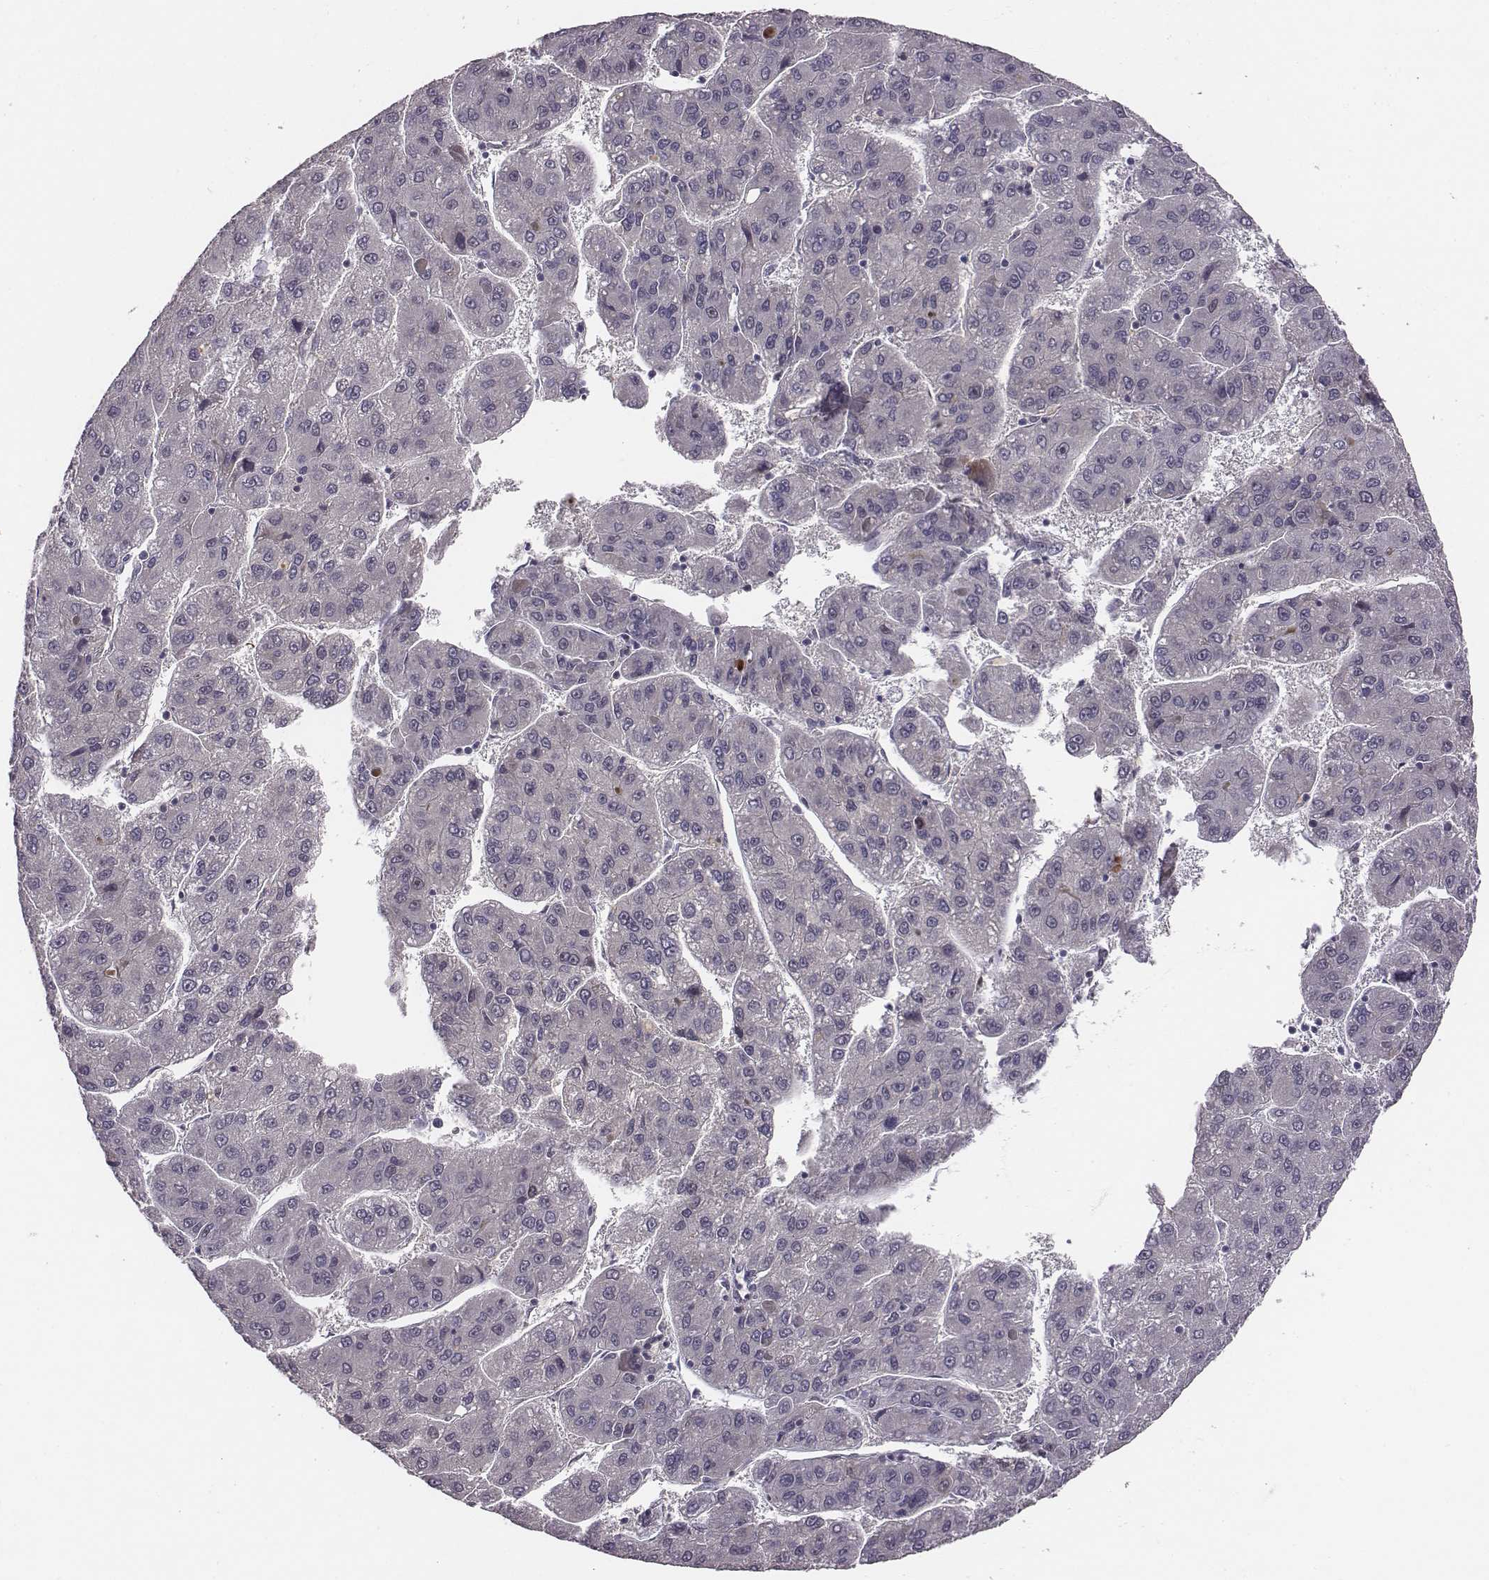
{"staining": {"intensity": "negative", "quantity": "none", "location": "none"}, "tissue": "liver cancer", "cell_type": "Tumor cells", "image_type": "cancer", "snomed": [{"axis": "morphology", "description": "Carcinoma, Hepatocellular, NOS"}, {"axis": "topography", "description": "Liver"}], "caption": "Photomicrograph shows no significant protein staining in tumor cells of liver cancer (hepatocellular carcinoma). Brightfield microscopy of immunohistochemistry stained with DAB (3,3'-diaminobenzidine) (brown) and hematoxylin (blue), captured at high magnification.", "gene": "SMURF2", "patient": {"sex": "female", "age": 82}}